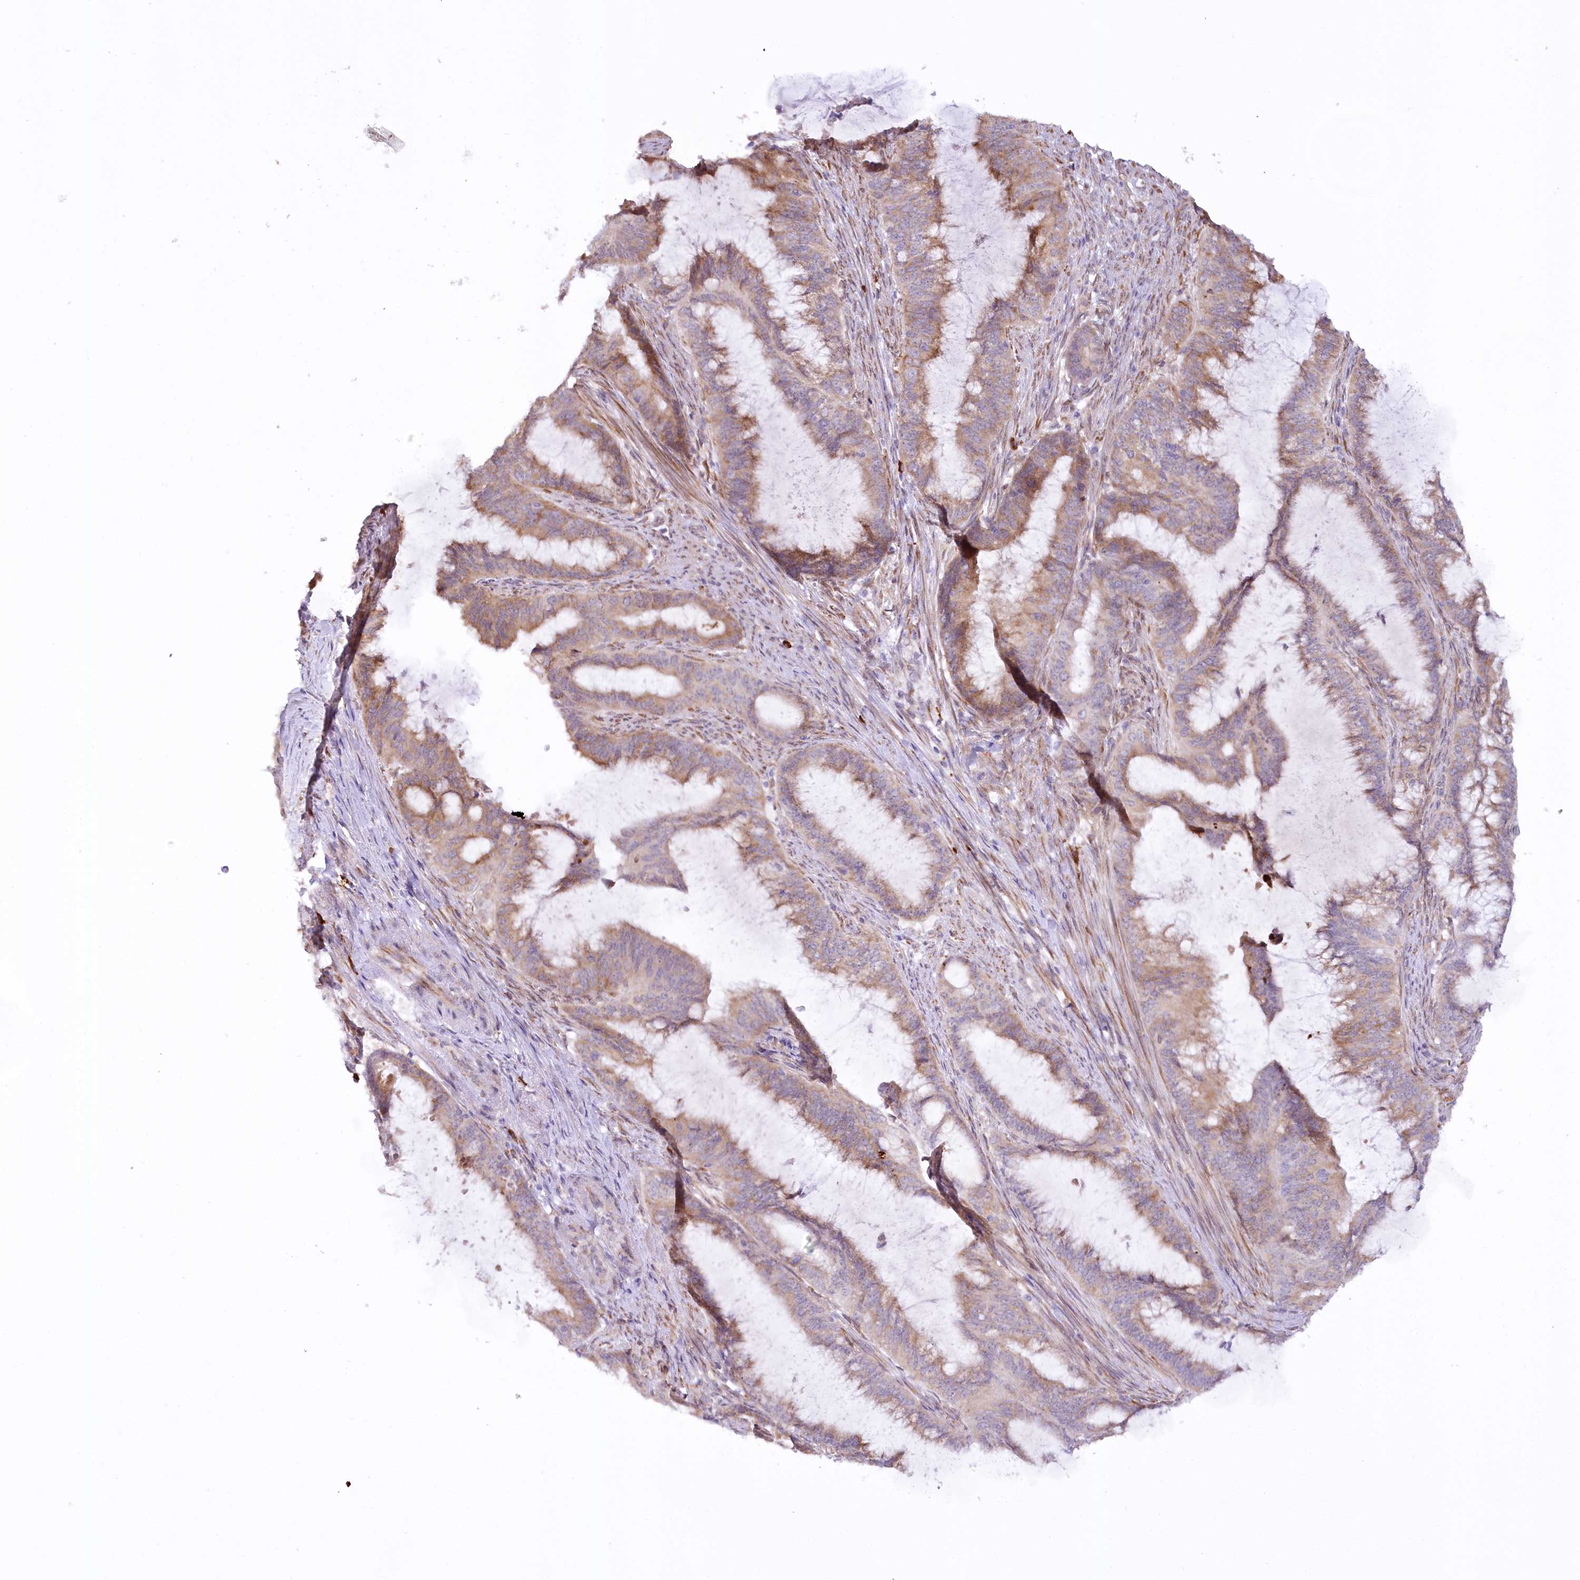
{"staining": {"intensity": "weak", "quantity": "25%-75%", "location": "cytoplasmic/membranous"}, "tissue": "endometrial cancer", "cell_type": "Tumor cells", "image_type": "cancer", "snomed": [{"axis": "morphology", "description": "Adenocarcinoma, NOS"}, {"axis": "topography", "description": "Endometrium"}], "caption": "This is an image of IHC staining of endometrial cancer (adenocarcinoma), which shows weak staining in the cytoplasmic/membranous of tumor cells.", "gene": "NCKAP5", "patient": {"sex": "female", "age": 51}}